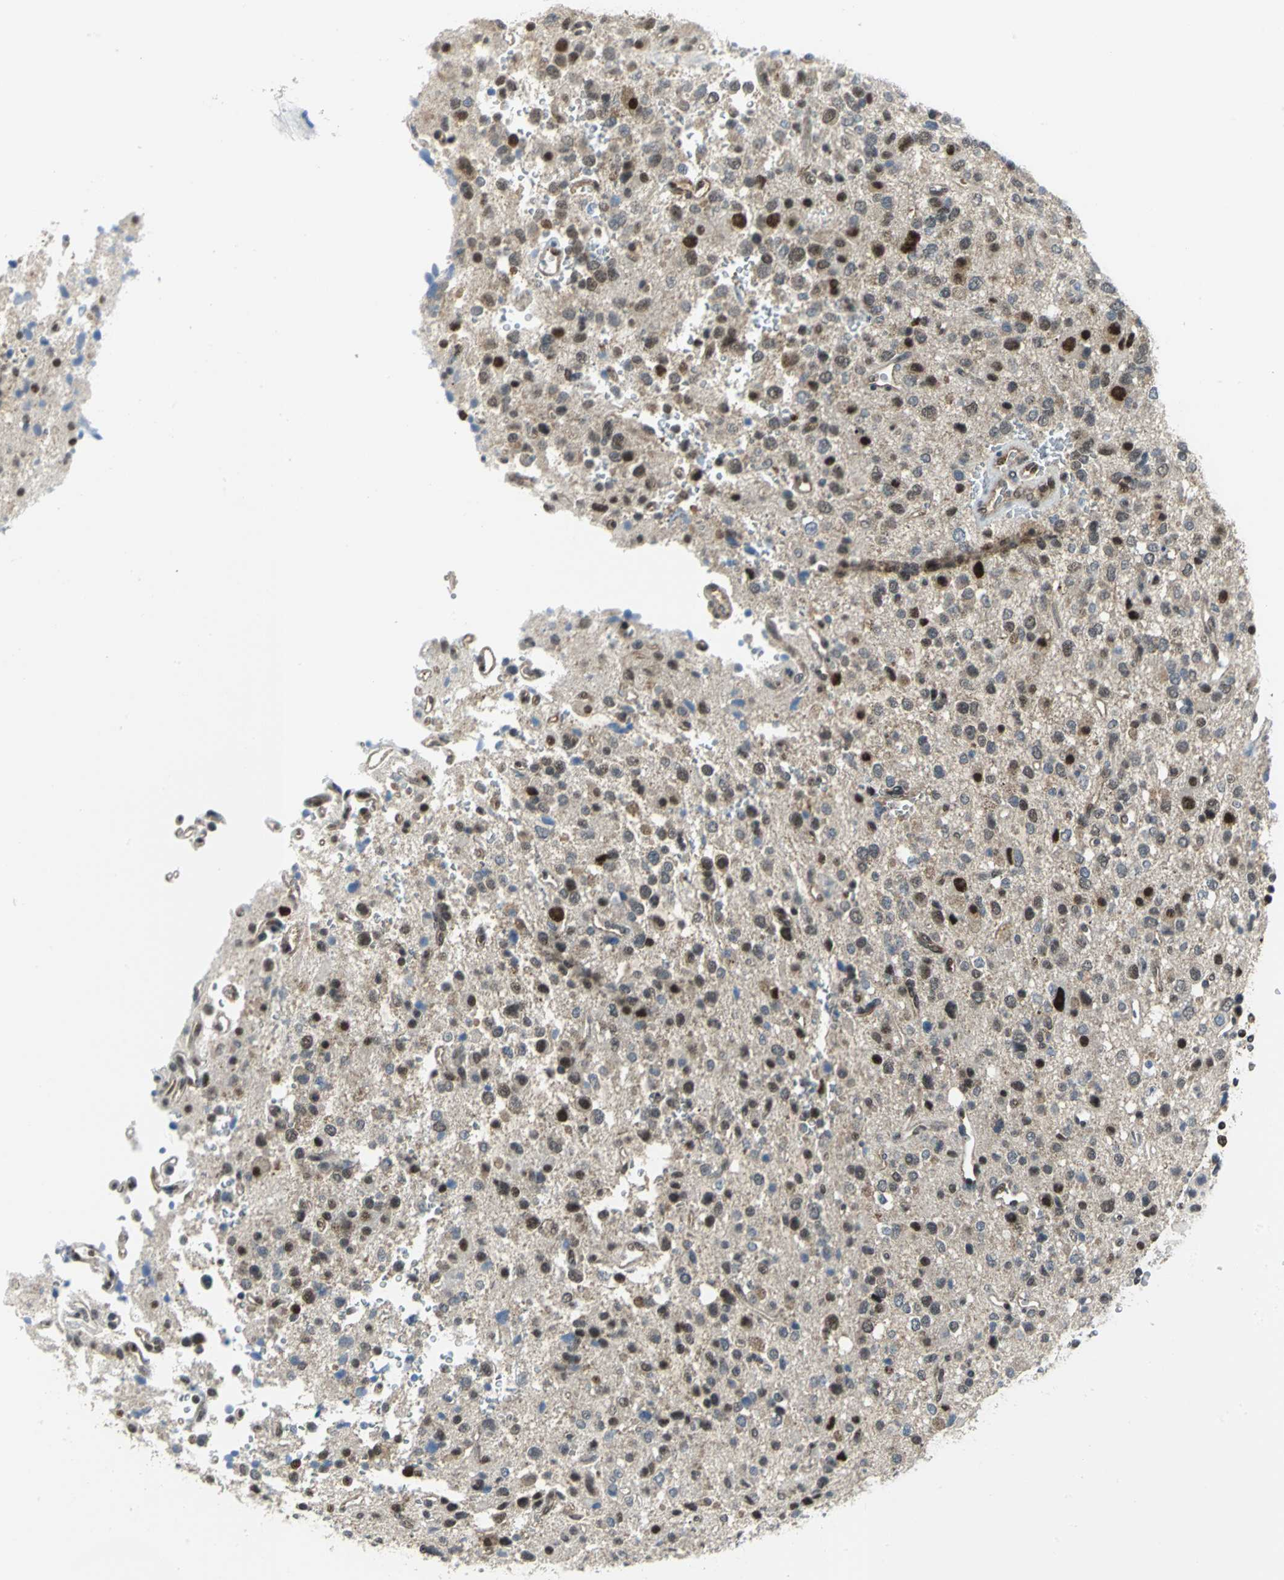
{"staining": {"intensity": "strong", "quantity": "<25%", "location": "nuclear"}, "tissue": "glioma", "cell_type": "Tumor cells", "image_type": "cancer", "snomed": [{"axis": "morphology", "description": "Glioma, malignant, High grade"}, {"axis": "topography", "description": "Brain"}], "caption": "Glioma stained with immunohistochemistry displays strong nuclear expression in about <25% of tumor cells.", "gene": "PSMA4", "patient": {"sex": "male", "age": 47}}